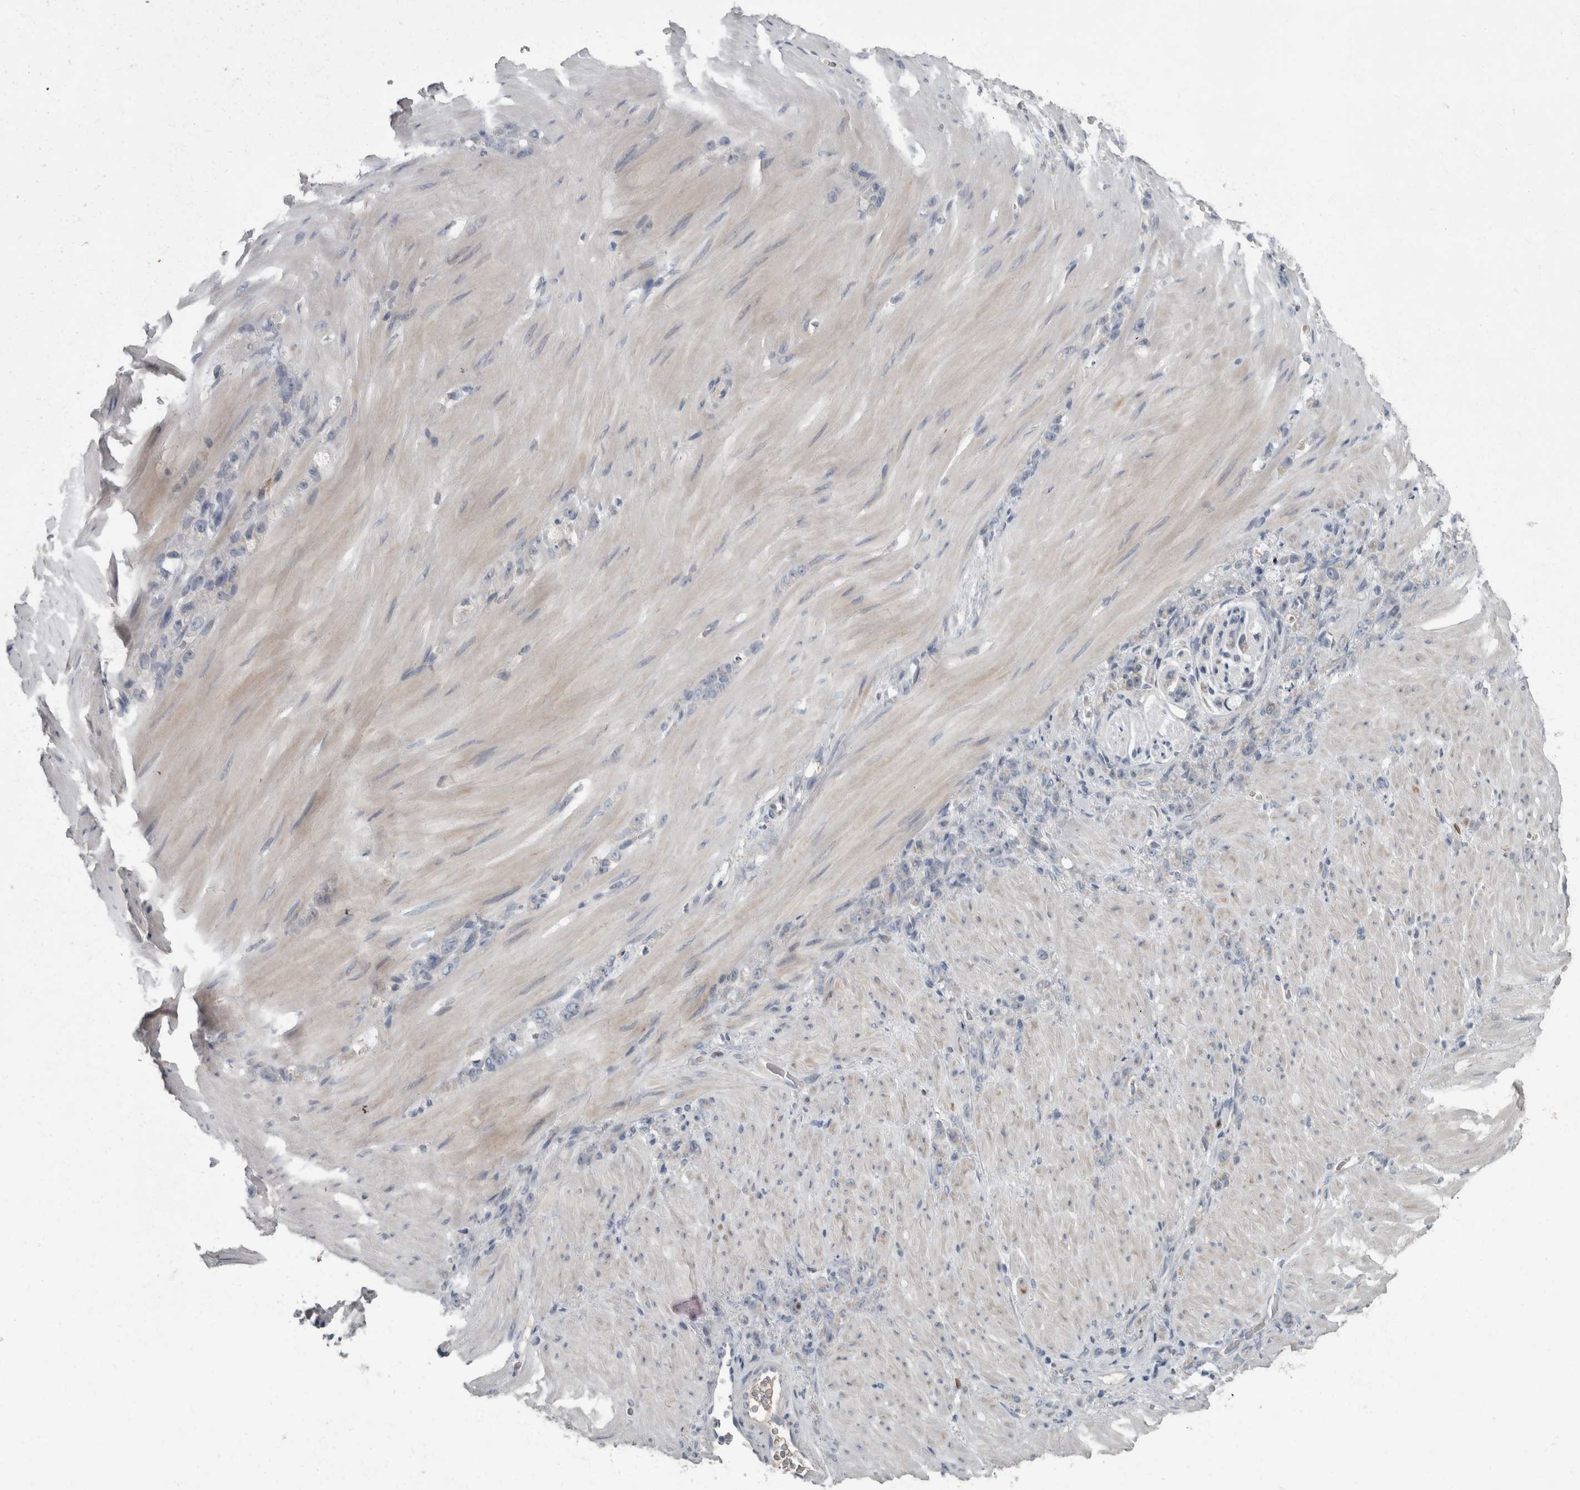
{"staining": {"intensity": "negative", "quantity": "none", "location": "none"}, "tissue": "stomach cancer", "cell_type": "Tumor cells", "image_type": "cancer", "snomed": [{"axis": "morphology", "description": "Normal tissue, NOS"}, {"axis": "morphology", "description": "Adenocarcinoma, NOS"}, {"axis": "topography", "description": "Stomach"}], "caption": "The photomicrograph demonstrates no significant expression in tumor cells of adenocarcinoma (stomach).", "gene": "PPP1R3C", "patient": {"sex": "male", "age": 82}}